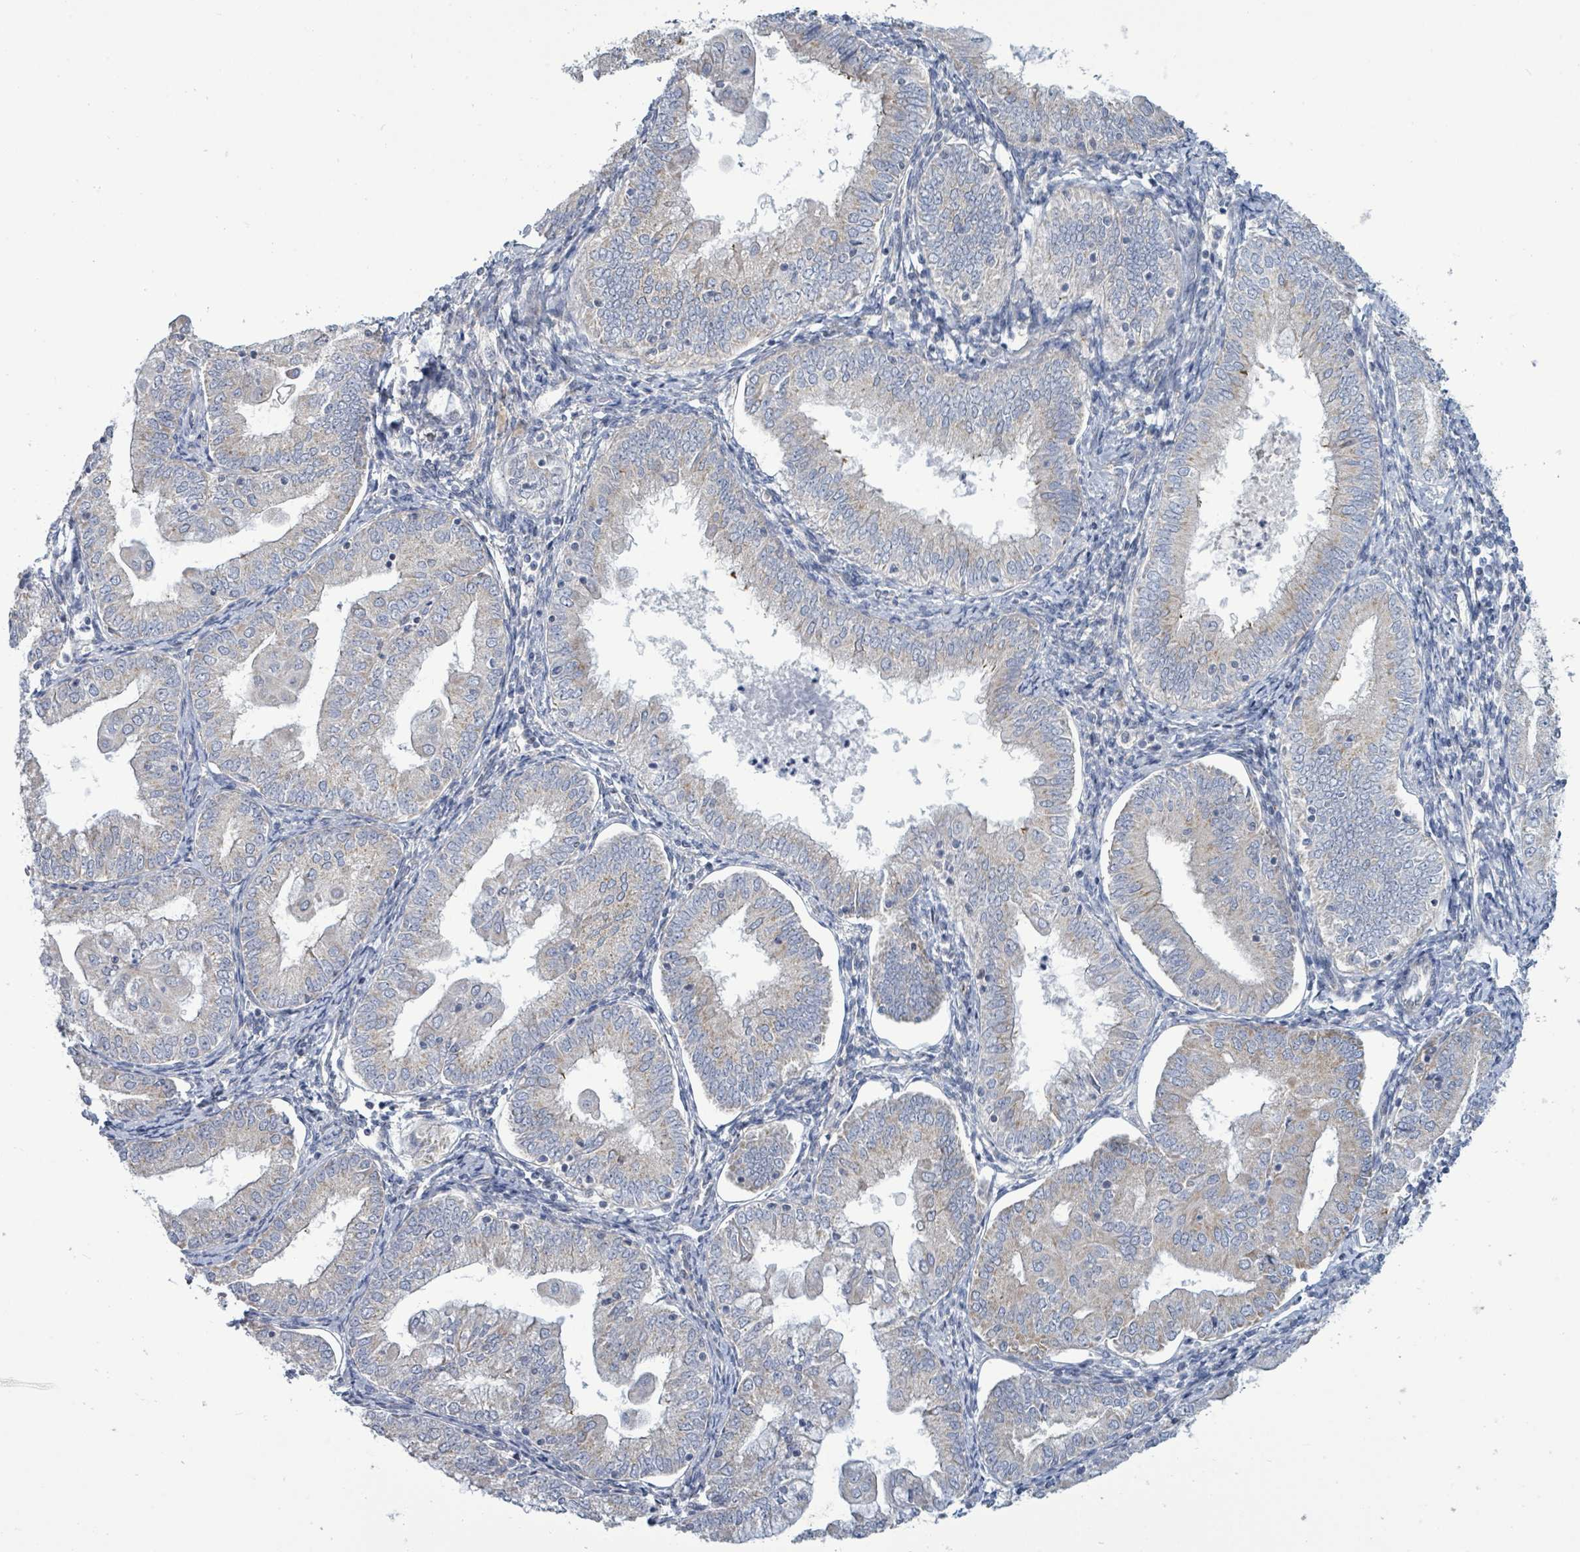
{"staining": {"intensity": "weak", "quantity": "<25%", "location": "cytoplasmic/membranous"}, "tissue": "endometrial cancer", "cell_type": "Tumor cells", "image_type": "cancer", "snomed": [{"axis": "morphology", "description": "Adenocarcinoma, NOS"}, {"axis": "topography", "description": "Endometrium"}], "caption": "Tumor cells are negative for protein expression in human endometrial cancer (adenocarcinoma).", "gene": "ZFPM1", "patient": {"sex": "female", "age": 55}}